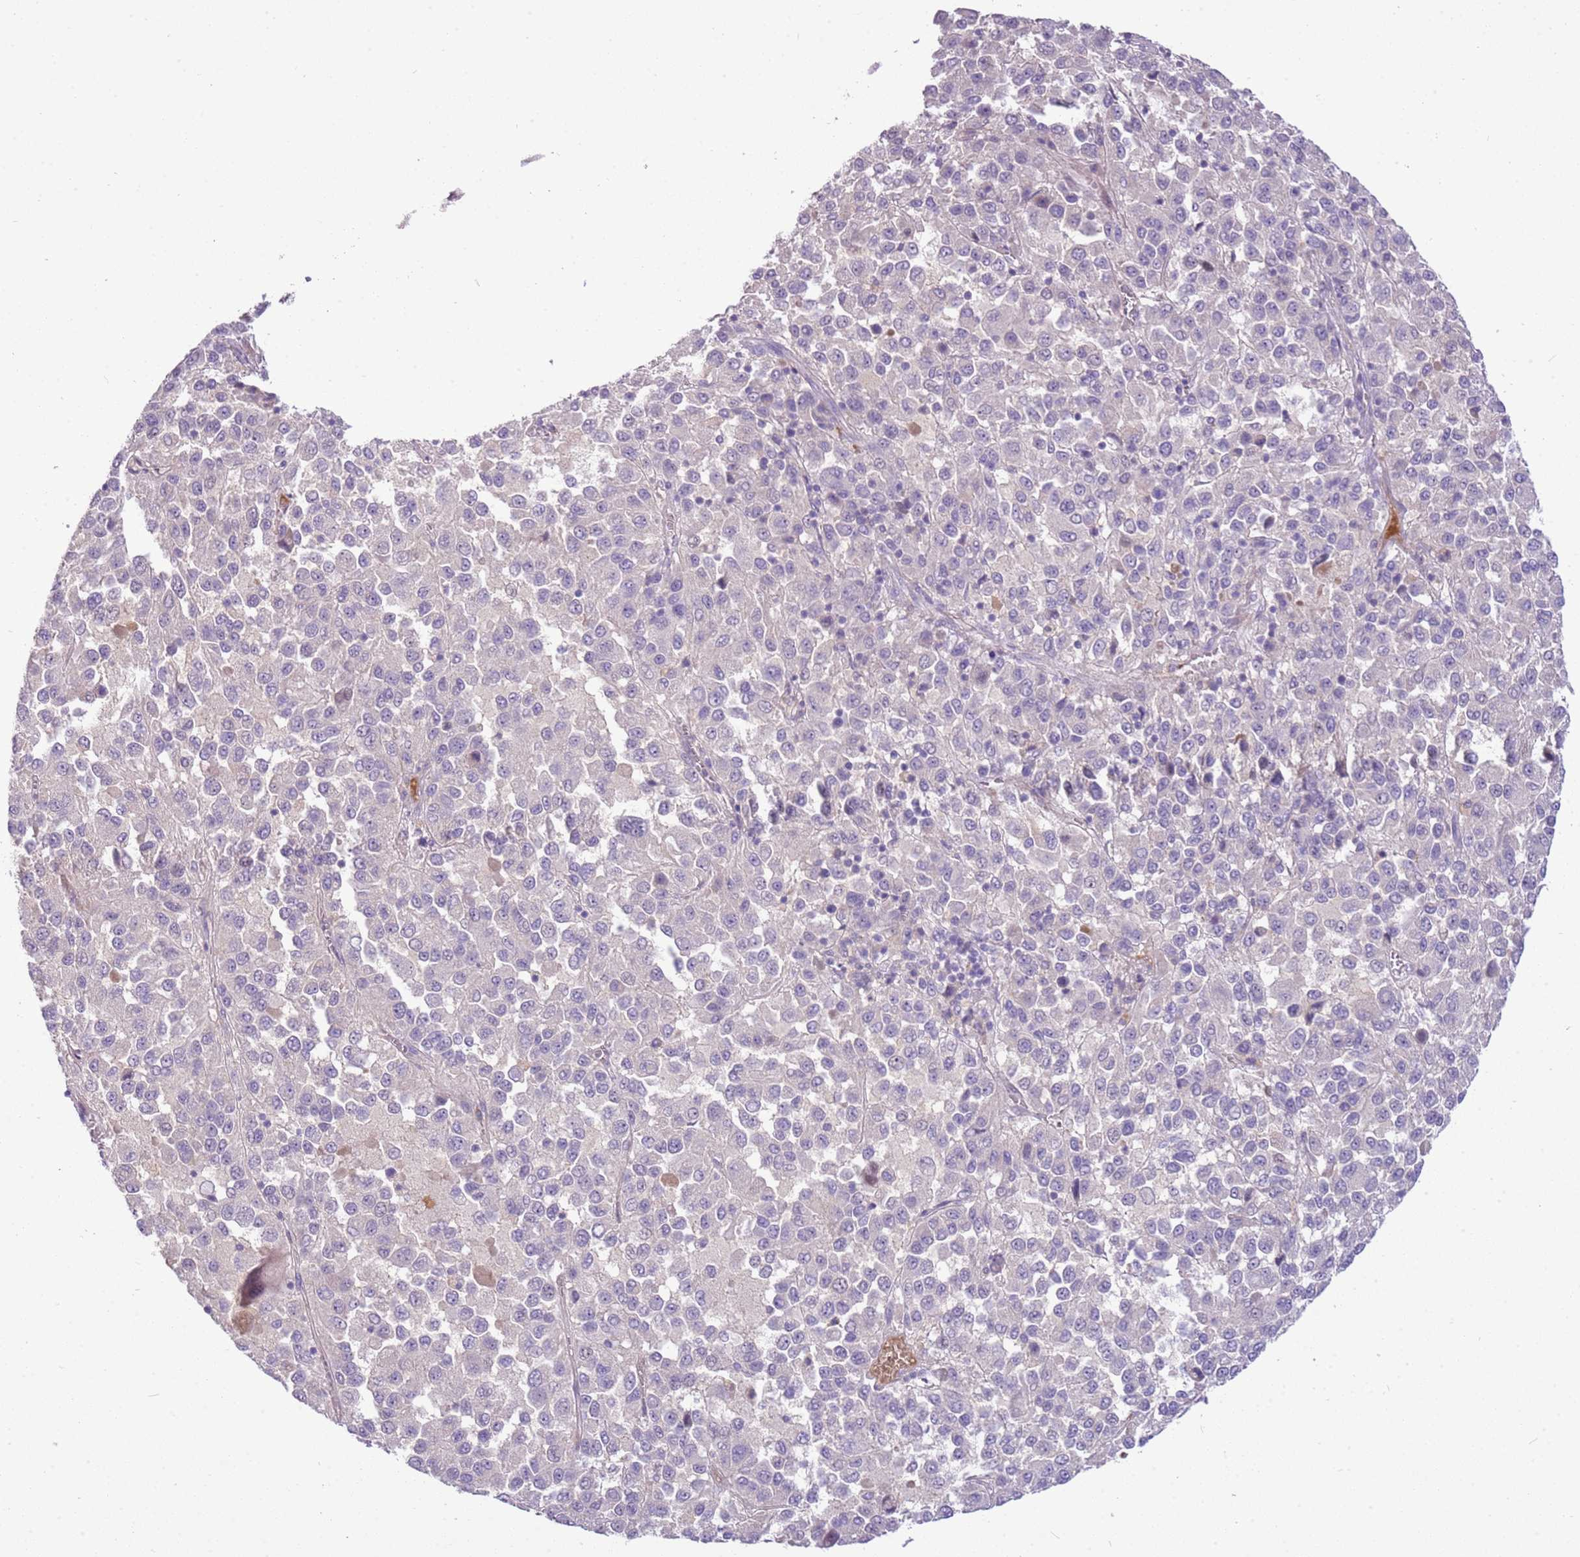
{"staining": {"intensity": "negative", "quantity": "none", "location": "none"}, "tissue": "melanoma", "cell_type": "Tumor cells", "image_type": "cancer", "snomed": [{"axis": "morphology", "description": "Malignant melanoma, Metastatic site"}, {"axis": "topography", "description": "Lung"}], "caption": "Immunohistochemical staining of malignant melanoma (metastatic site) displays no significant expression in tumor cells.", "gene": "SCAMP5", "patient": {"sex": "male", "age": 64}}